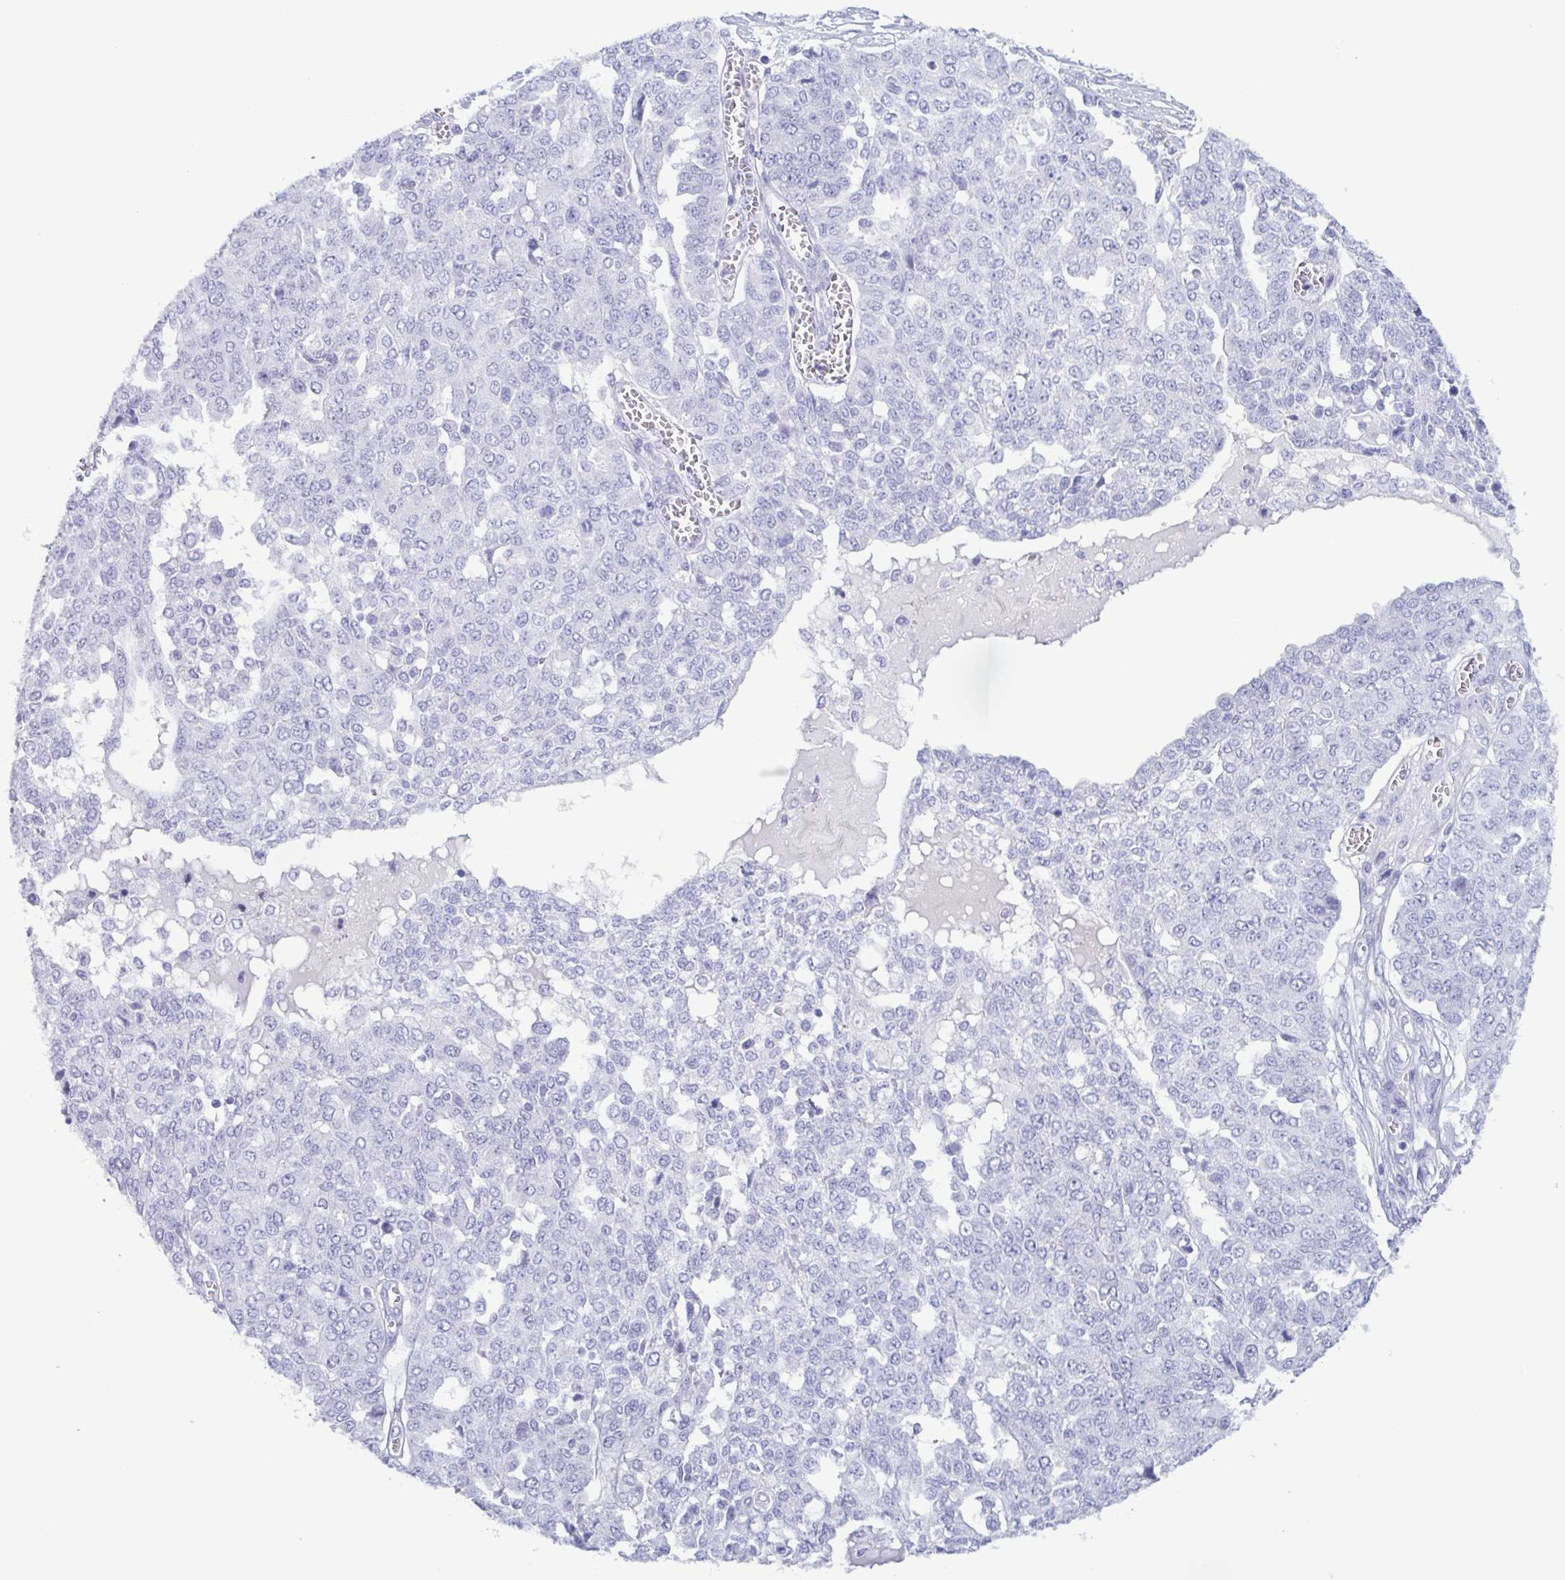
{"staining": {"intensity": "negative", "quantity": "none", "location": "none"}, "tissue": "ovarian cancer", "cell_type": "Tumor cells", "image_type": "cancer", "snomed": [{"axis": "morphology", "description": "Cystadenocarcinoma, serous, NOS"}, {"axis": "topography", "description": "Soft tissue"}, {"axis": "topography", "description": "Ovary"}], "caption": "Human serous cystadenocarcinoma (ovarian) stained for a protein using IHC displays no positivity in tumor cells.", "gene": "LTF", "patient": {"sex": "female", "age": 57}}